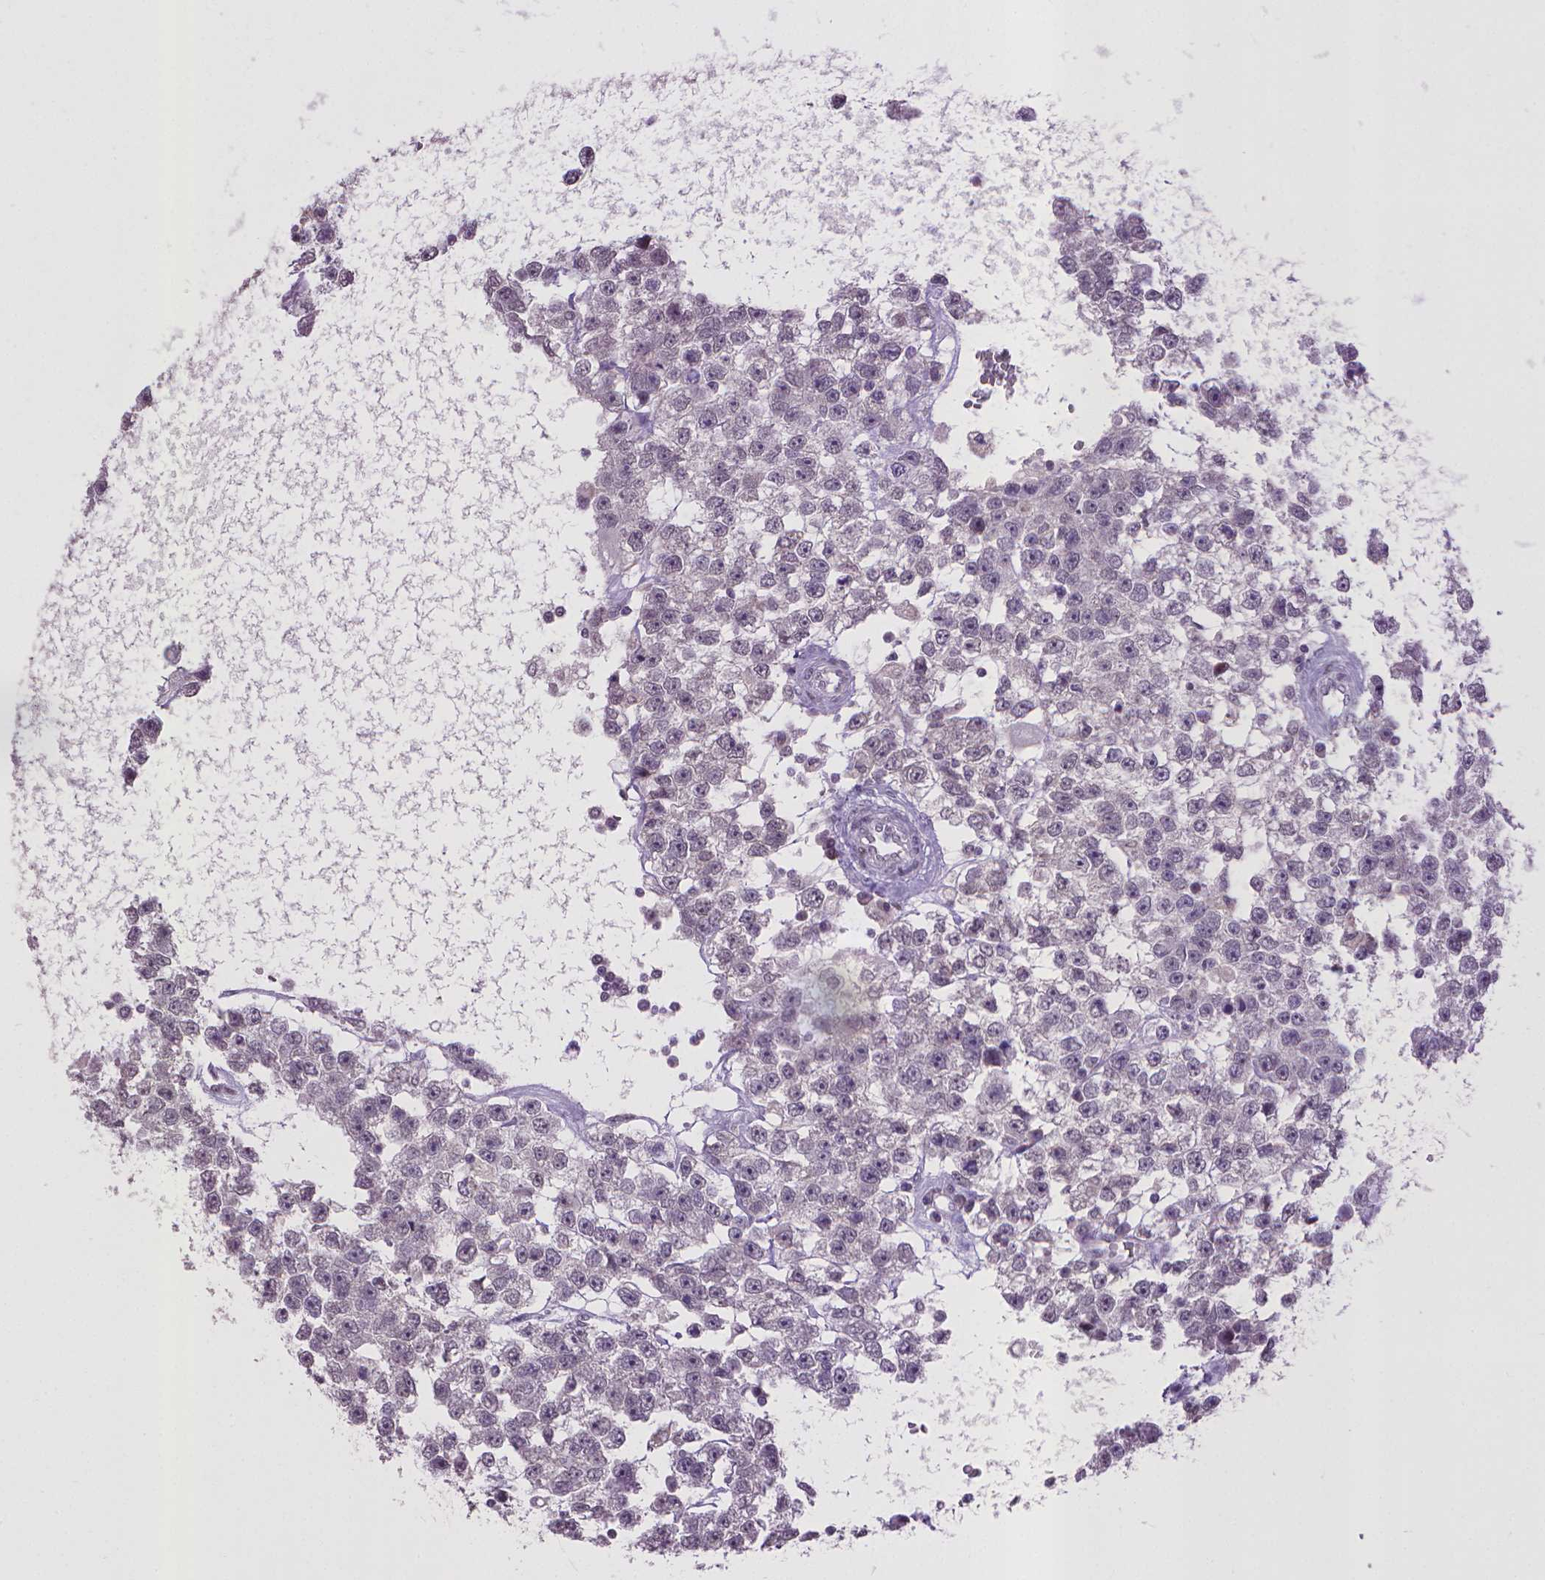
{"staining": {"intensity": "negative", "quantity": "none", "location": "none"}, "tissue": "testis cancer", "cell_type": "Tumor cells", "image_type": "cancer", "snomed": [{"axis": "morphology", "description": "Seminoma, NOS"}, {"axis": "topography", "description": "Testis"}], "caption": "Tumor cells are negative for protein expression in human testis cancer.", "gene": "KMO", "patient": {"sex": "male", "age": 34}}